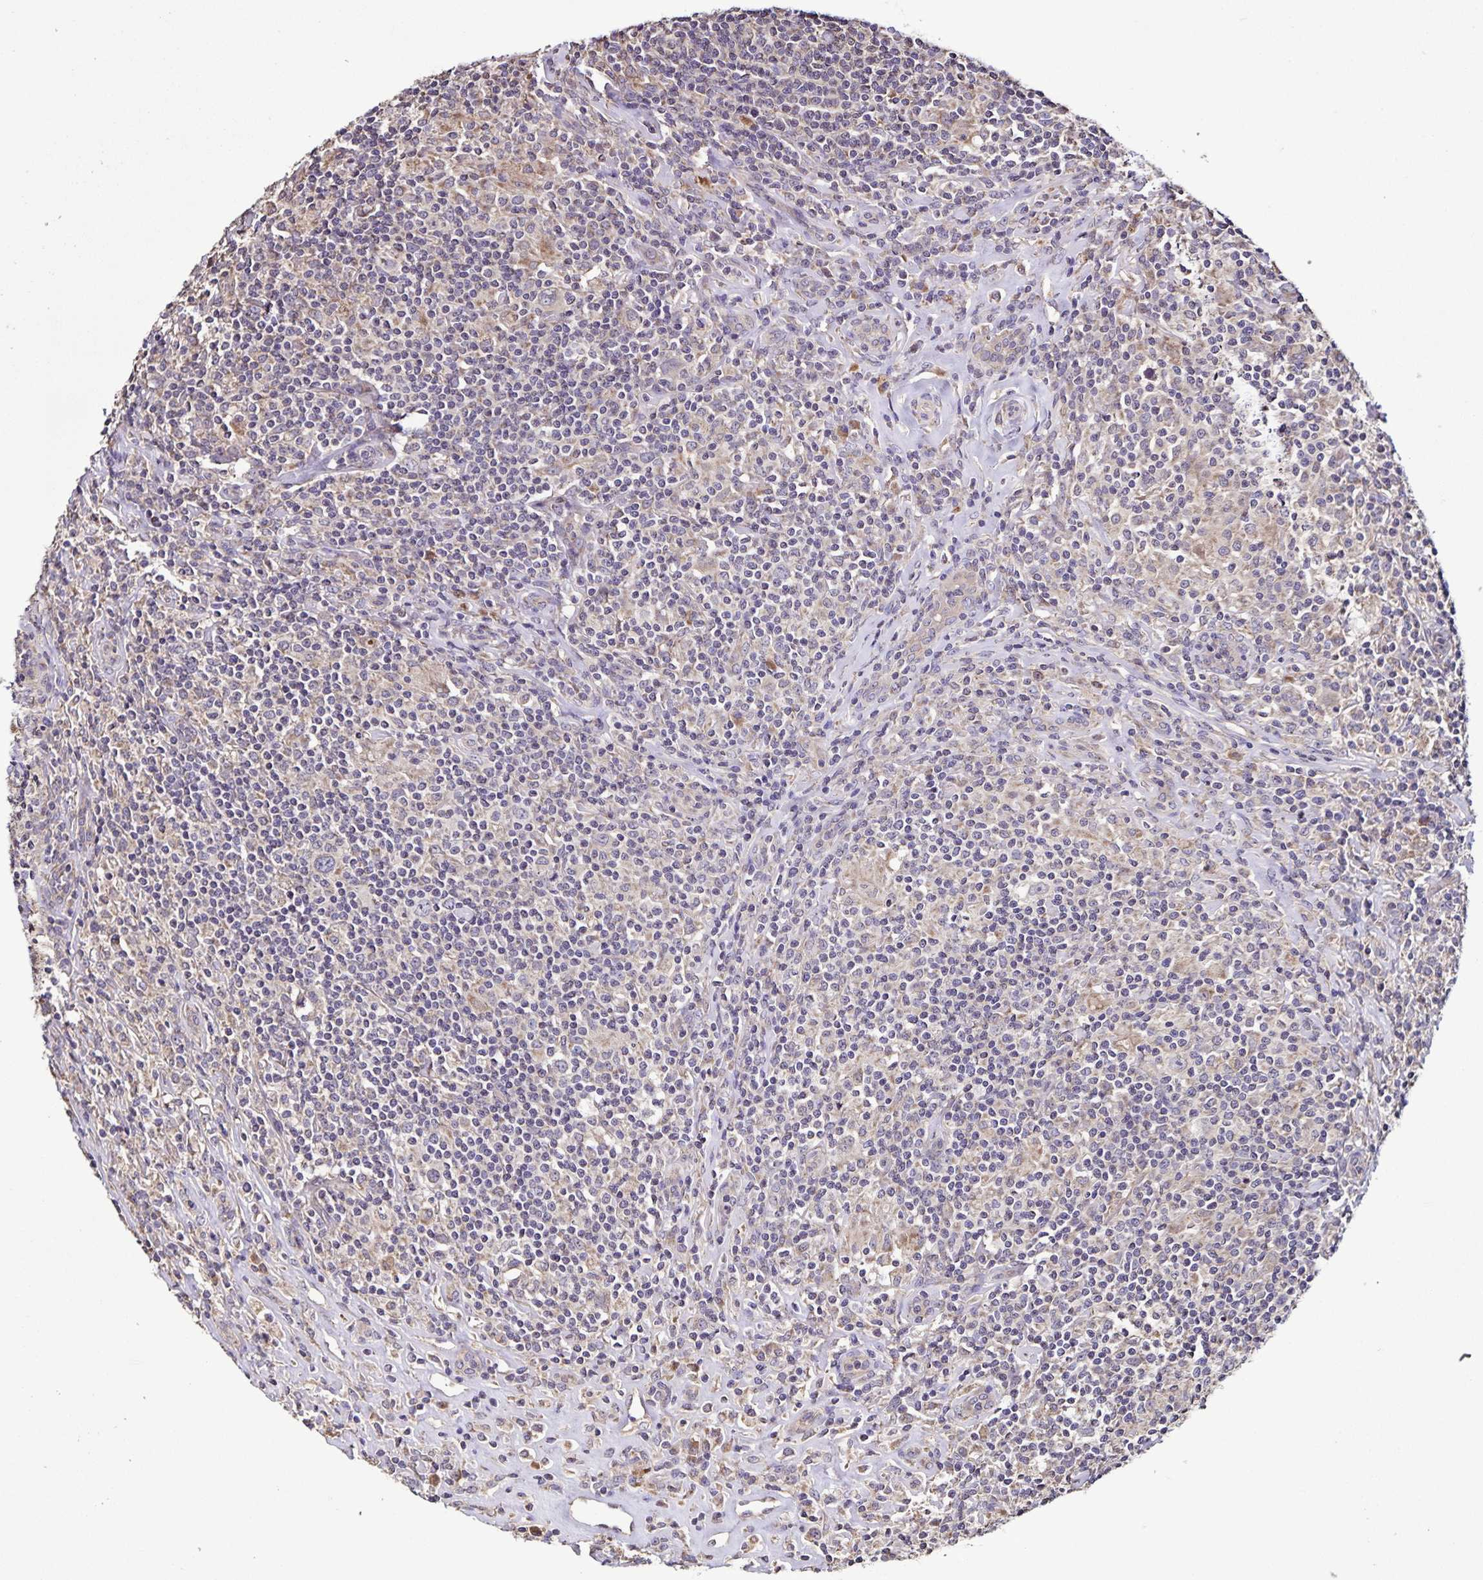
{"staining": {"intensity": "negative", "quantity": "none", "location": "none"}, "tissue": "lymphoma", "cell_type": "Tumor cells", "image_type": "cancer", "snomed": [{"axis": "morphology", "description": "Hodgkin's disease, NOS"}, {"axis": "morphology", "description": "Hodgkin's lymphoma, nodular sclerosis"}, {"axis": "topography", "description": "Lymph node"}], "caption": "Micrograph shows no significant protein positivity in tumor cells of Hodgkin's disease. The staining is performed using DAB (3,3'-diaminobenzidine) brown chromogen with nuclei counter-stained in using hematoxylin.", "gene": "MAN1A1", "patient": {"sex": "female", "age": 10}}